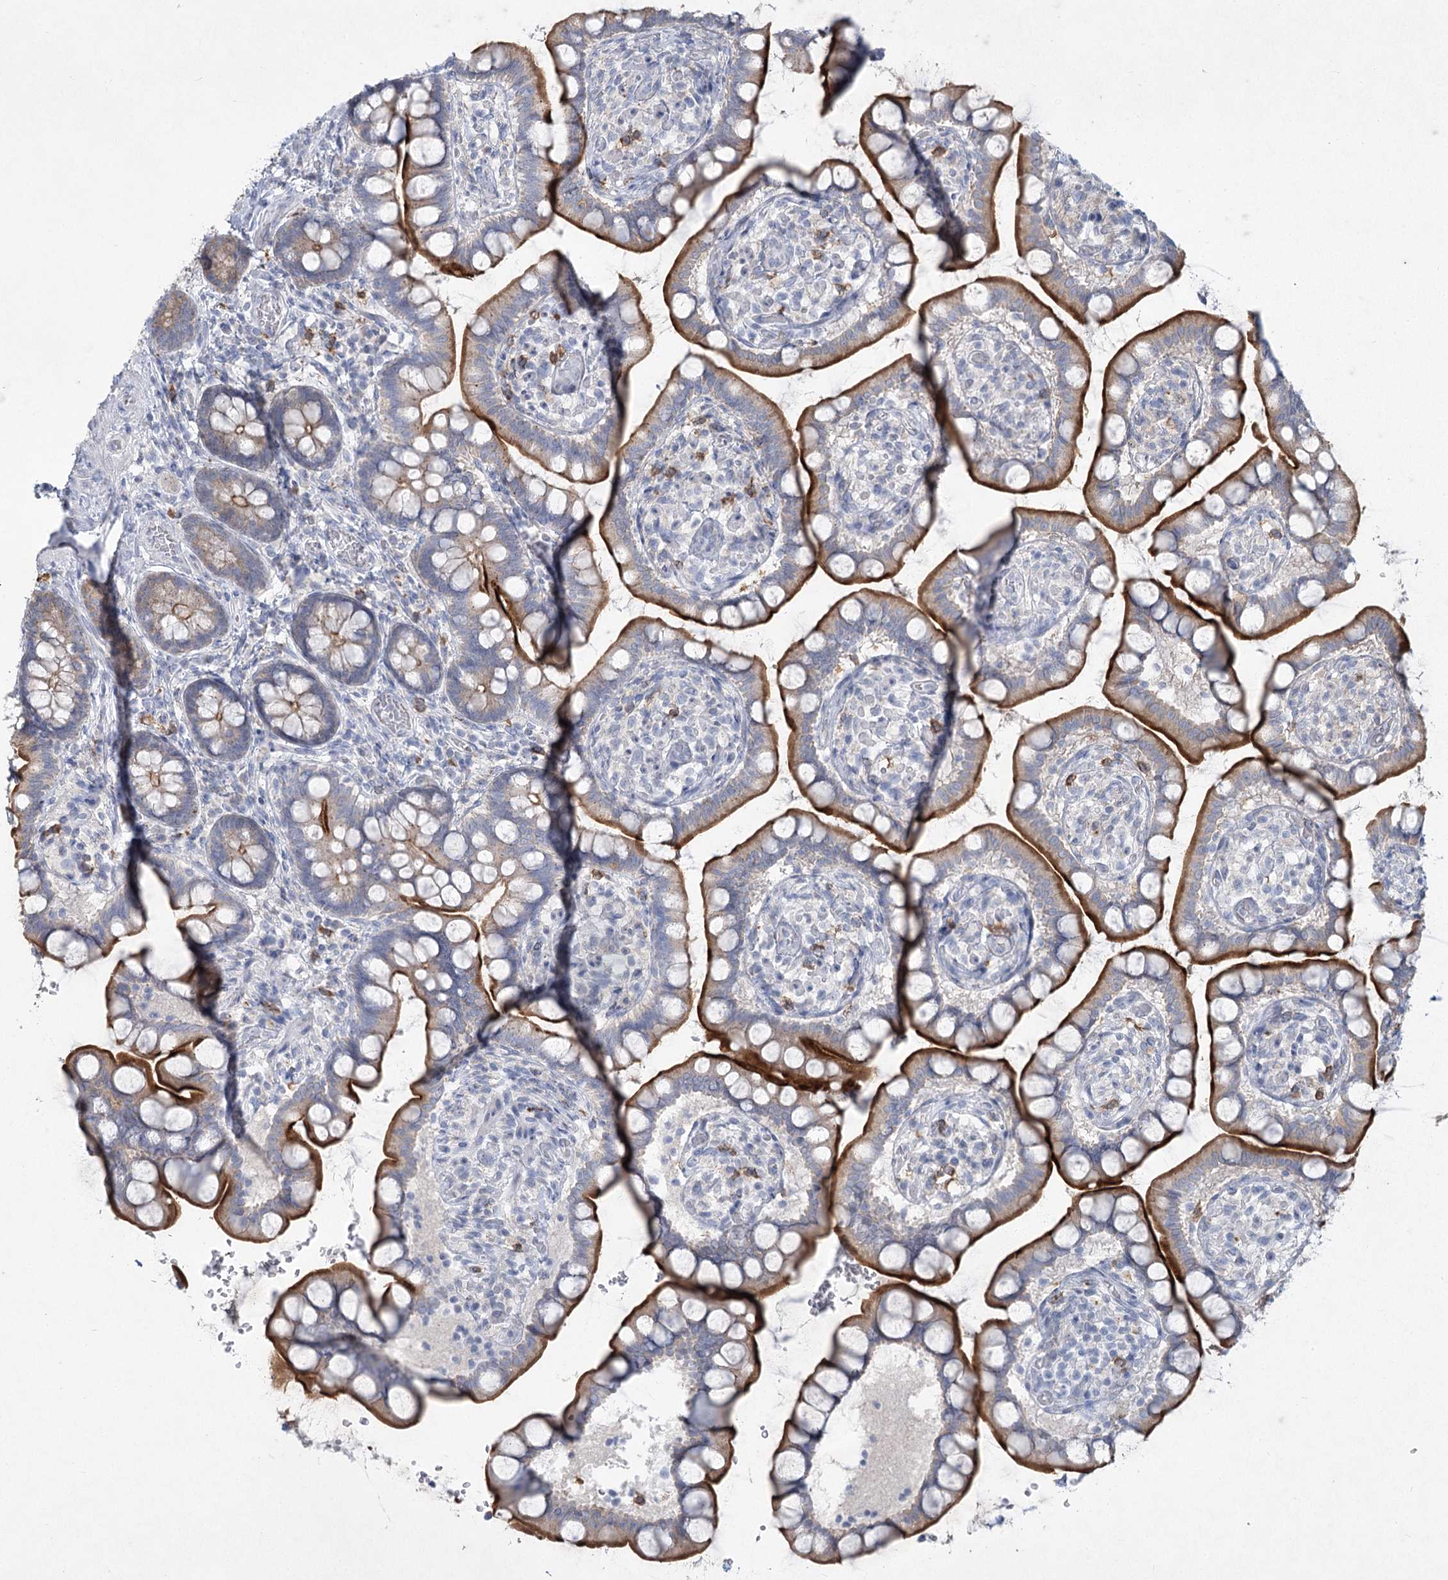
{"staining": {"intensity": "strong", "quantity": "25%-75%", "location": "cytoplasmic/membranous"}, "tissue": "small intestine", "cell_type": "Glandular cells", "image_type": "normal", "snomed": [{"axis": "morphology", "description": "Normal tissue, NOS"}, {"axis": "topography", "description": "Small intestine"}], "caption": "DAB (3,3'-diaminobenzidine) immunohistochemical staining of unremarkable small intestine displays strong cytoplasmic/membranous protein positivity in about 25%-75% of glandular cells.", "gene": "PLA2G12A", "patient": {"sex": "male", "age": 52}}